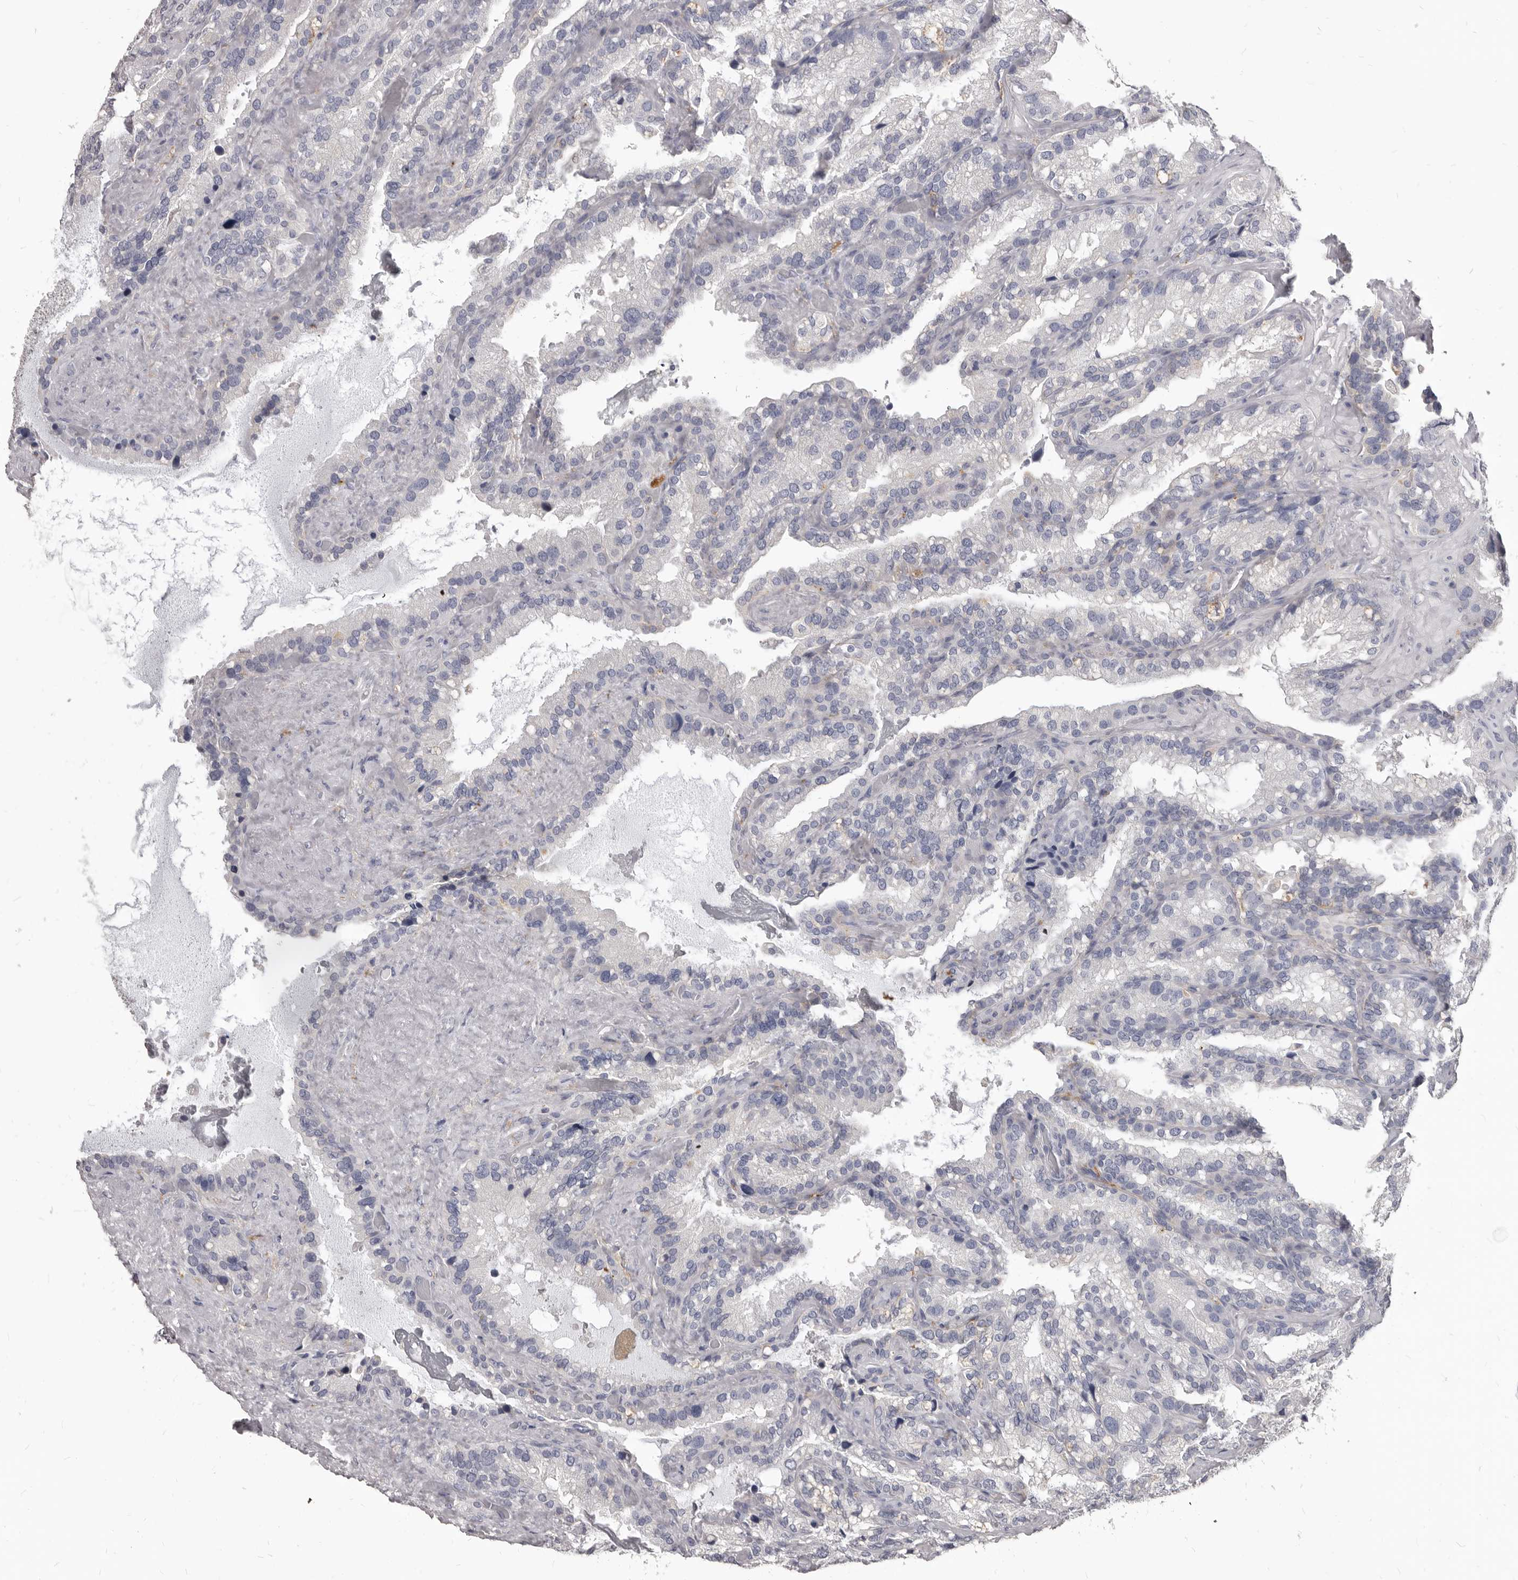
{"staining": {"intensity": "negative", "quantity": "none", "location": "none"}, "tissue": "seminal vesicle", "cell_type": "Glandular cells", "image_type": "normal", "snomed": [{"axis": "morphology", "description": "Normal tissue, NOS"}, {"axis": "topography", "description": "Prostate"}, {"axis": "topography", "description": "Seminal veicle"}], "caption": "Glandular cells are negative for protein expression in benign human seminal vesicle. Nuclei are stained in blue.", "gene": "PI4K2A", "patient": {"sex": "male", "age": 68}}